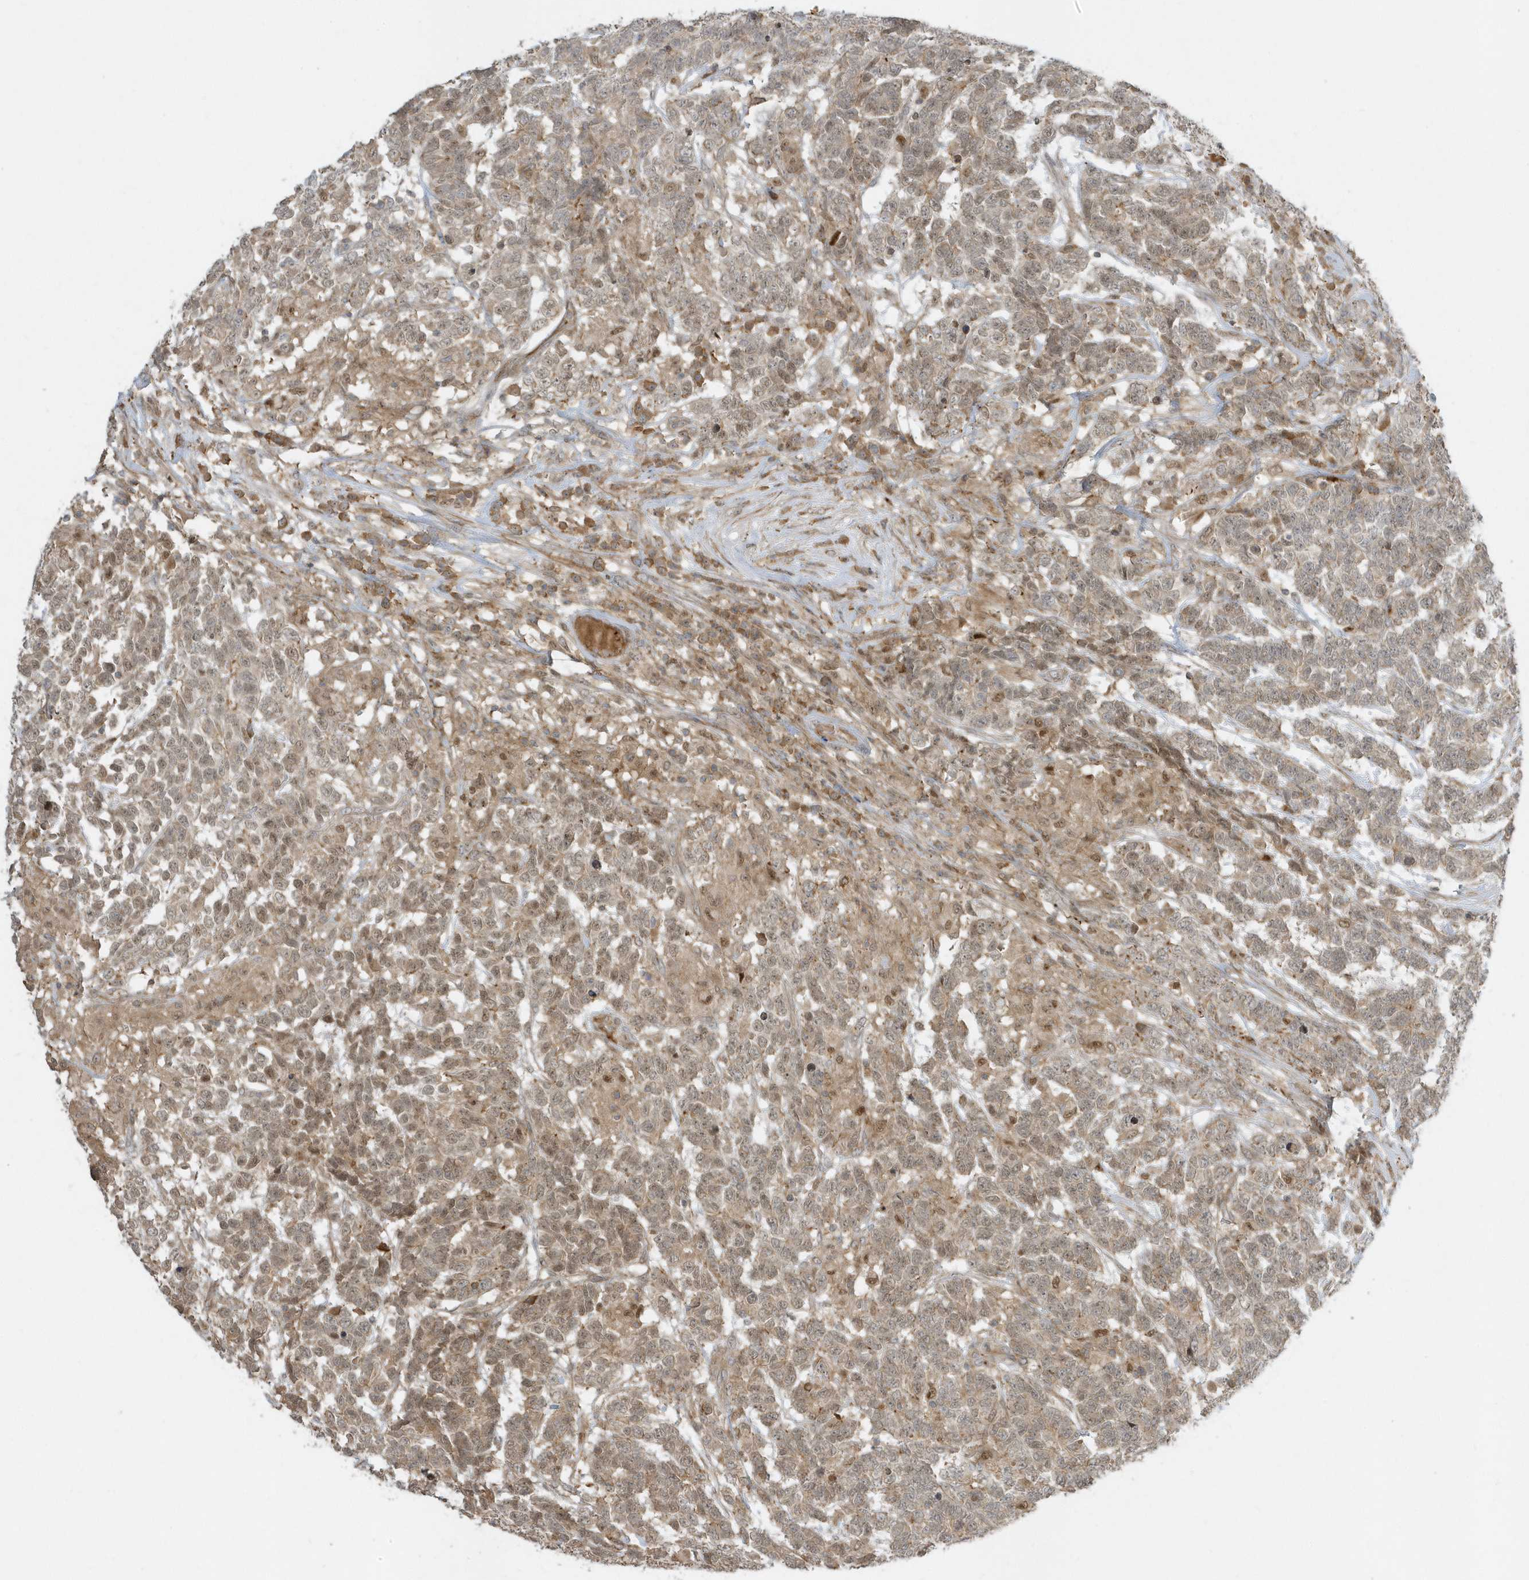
{"staining": {"intensity": "moderate", "quantity": ">75%", "location": "cytoplasmic/membranous,nuclear"}, "tissue": "testis cancer", "cell_type": "Tumor cells", "image_type": "cancer", "snomed": [{"axis": "morphology", "description": "Carcinoma, Embryonal, NOS"}, {"axis": "topography", "description": "Testis"}], "caption": "Protein staining shows moderate cytoplasmic/membranous and nuclear positivity in about >75% of tumor cells in testis embryonal carcinoma.", "gene": "ZBTB8A", "patient": {"sex": "male", "age": 26}}